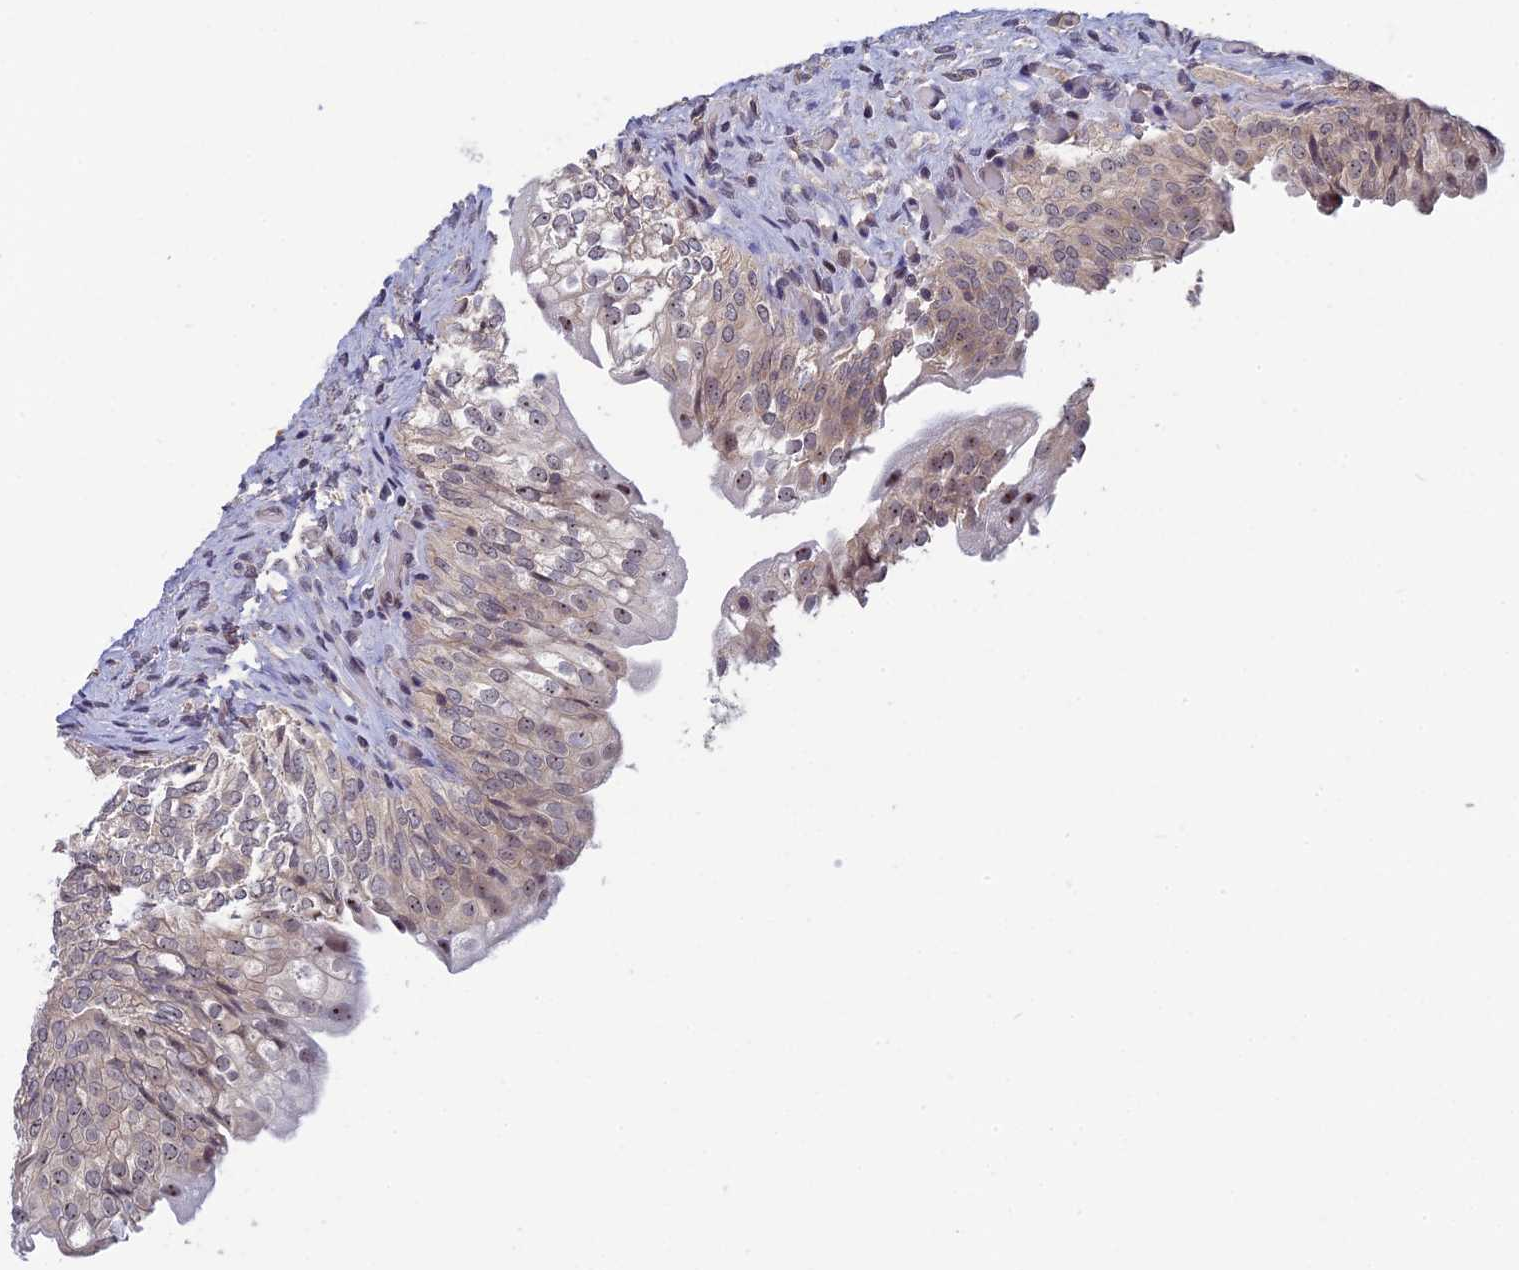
{"staining": {"intensity": "weak", "quantity": "25%-75%", "location": "cytoplasmic/membranous,nuclear"}, "tissue": "urinary bladder", "cell_type": "Urothelial cells", "image_type": "normal", "snomed": [{"axis": "morphology", "description": "Normal tissue, NOS"}, {"axis": "topography", "description": "Urinary bladder"}], "caption": "Protein expression analysis of benign human urinary bladder reveals weak cytoplasmic/membranous,nuclear expression in approximately 25%-75% of urothelial cells. (IHC, brightfield microscopy, high magnification).", "gene": "FAM98C", "patient": {"sex": "male", "age": 55}}